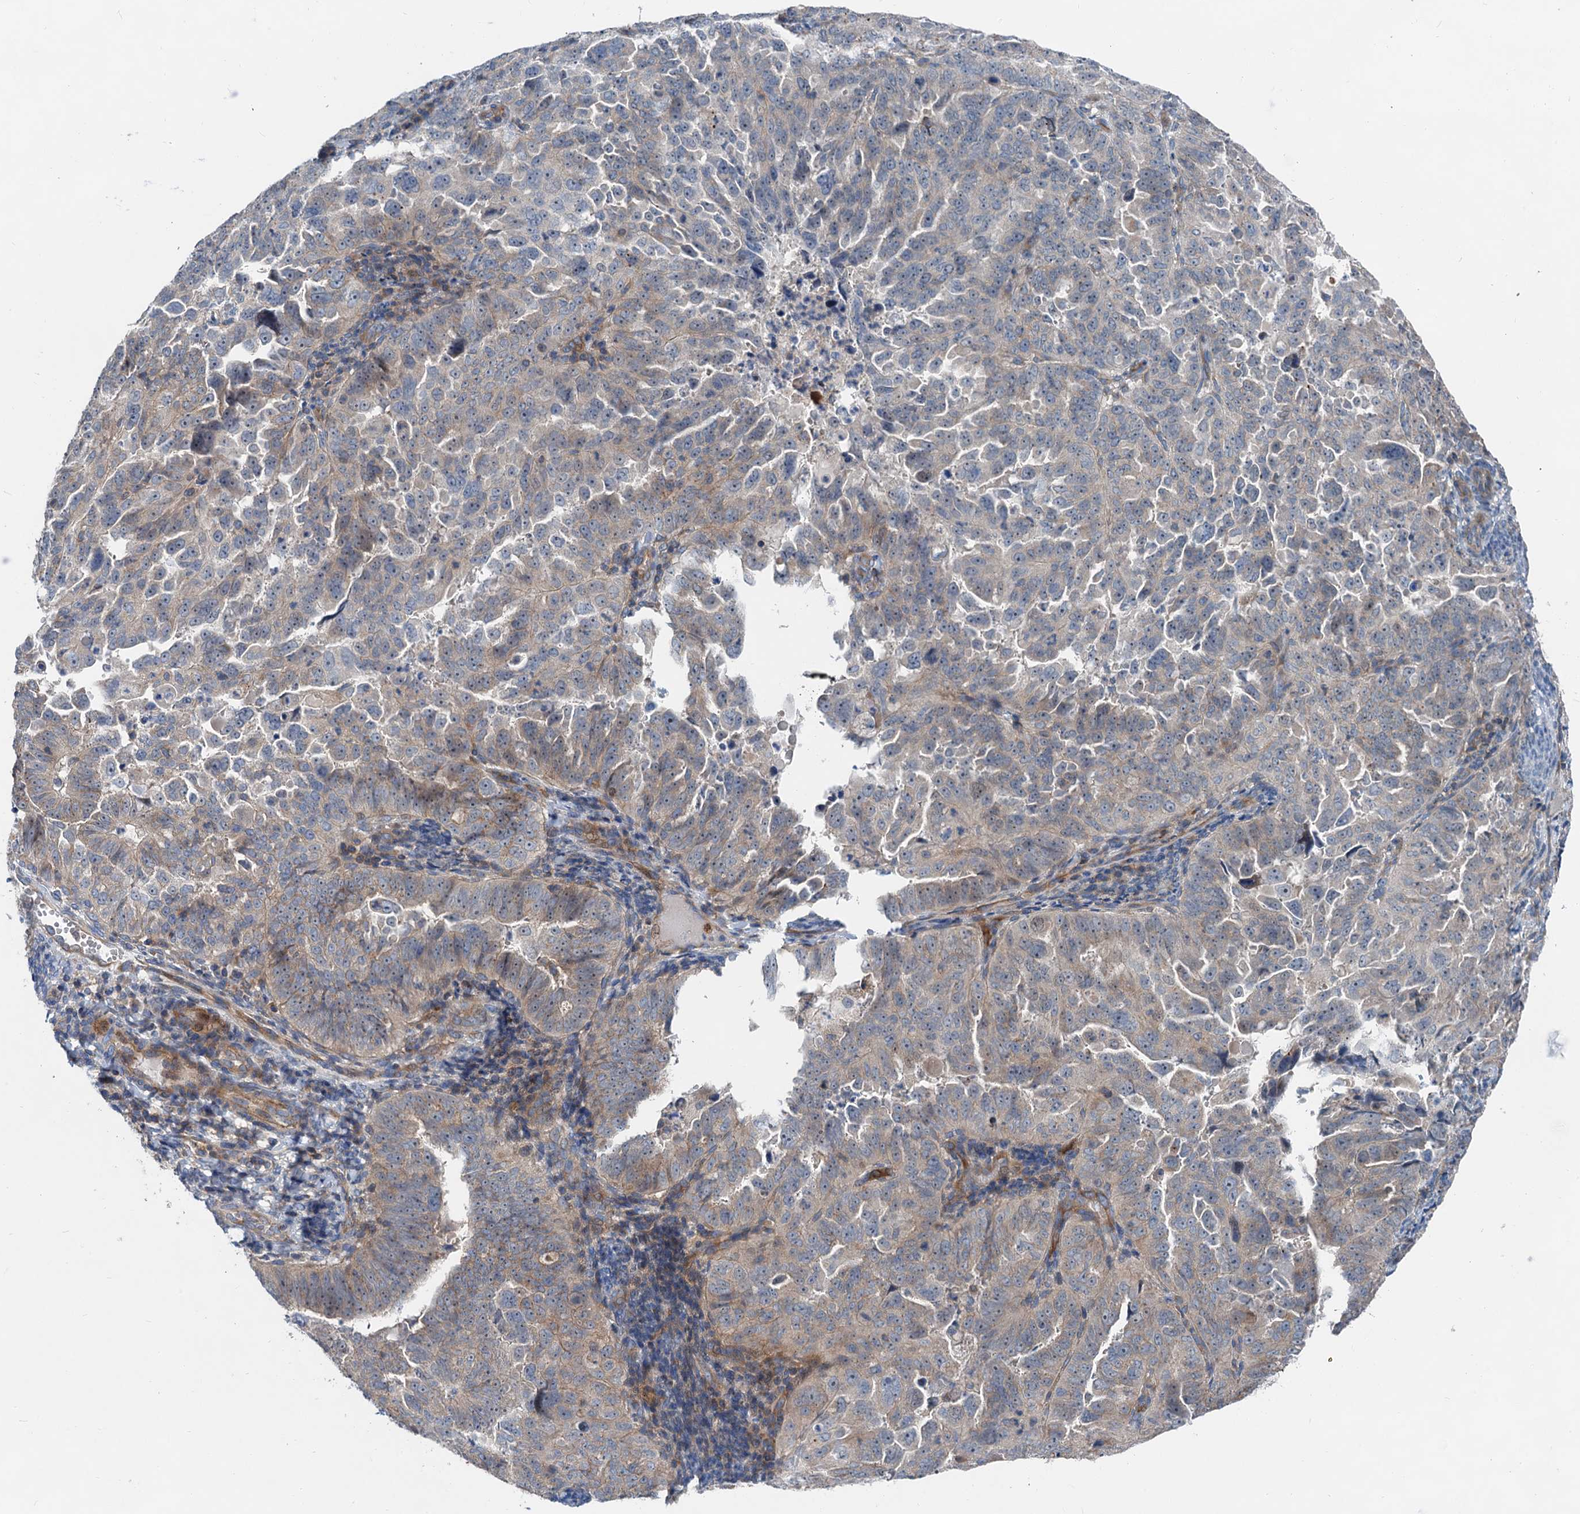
{"staining": {"intensity": "weak", "quantity": "25%-75%", "location": "cytoplasmic/membranous"}, "tissue": "endometrial cancer", "cell_type": "Tumor cells", "image_type": "cancer", "snomed": [{"axis": "morphology", "description": "Adenocarcinoma, NOS"}, {"axis": "topography", "description": "Endometrium"}], "caption": "Tumor cells display low levels of weak cytoplasmic/membranous positivity in approximately 25%-75% of cells in human endometrial cancer (adenocarcinoma).", "gene": "ANKRD26", "patient": {"sex": "female", "age": 65}}